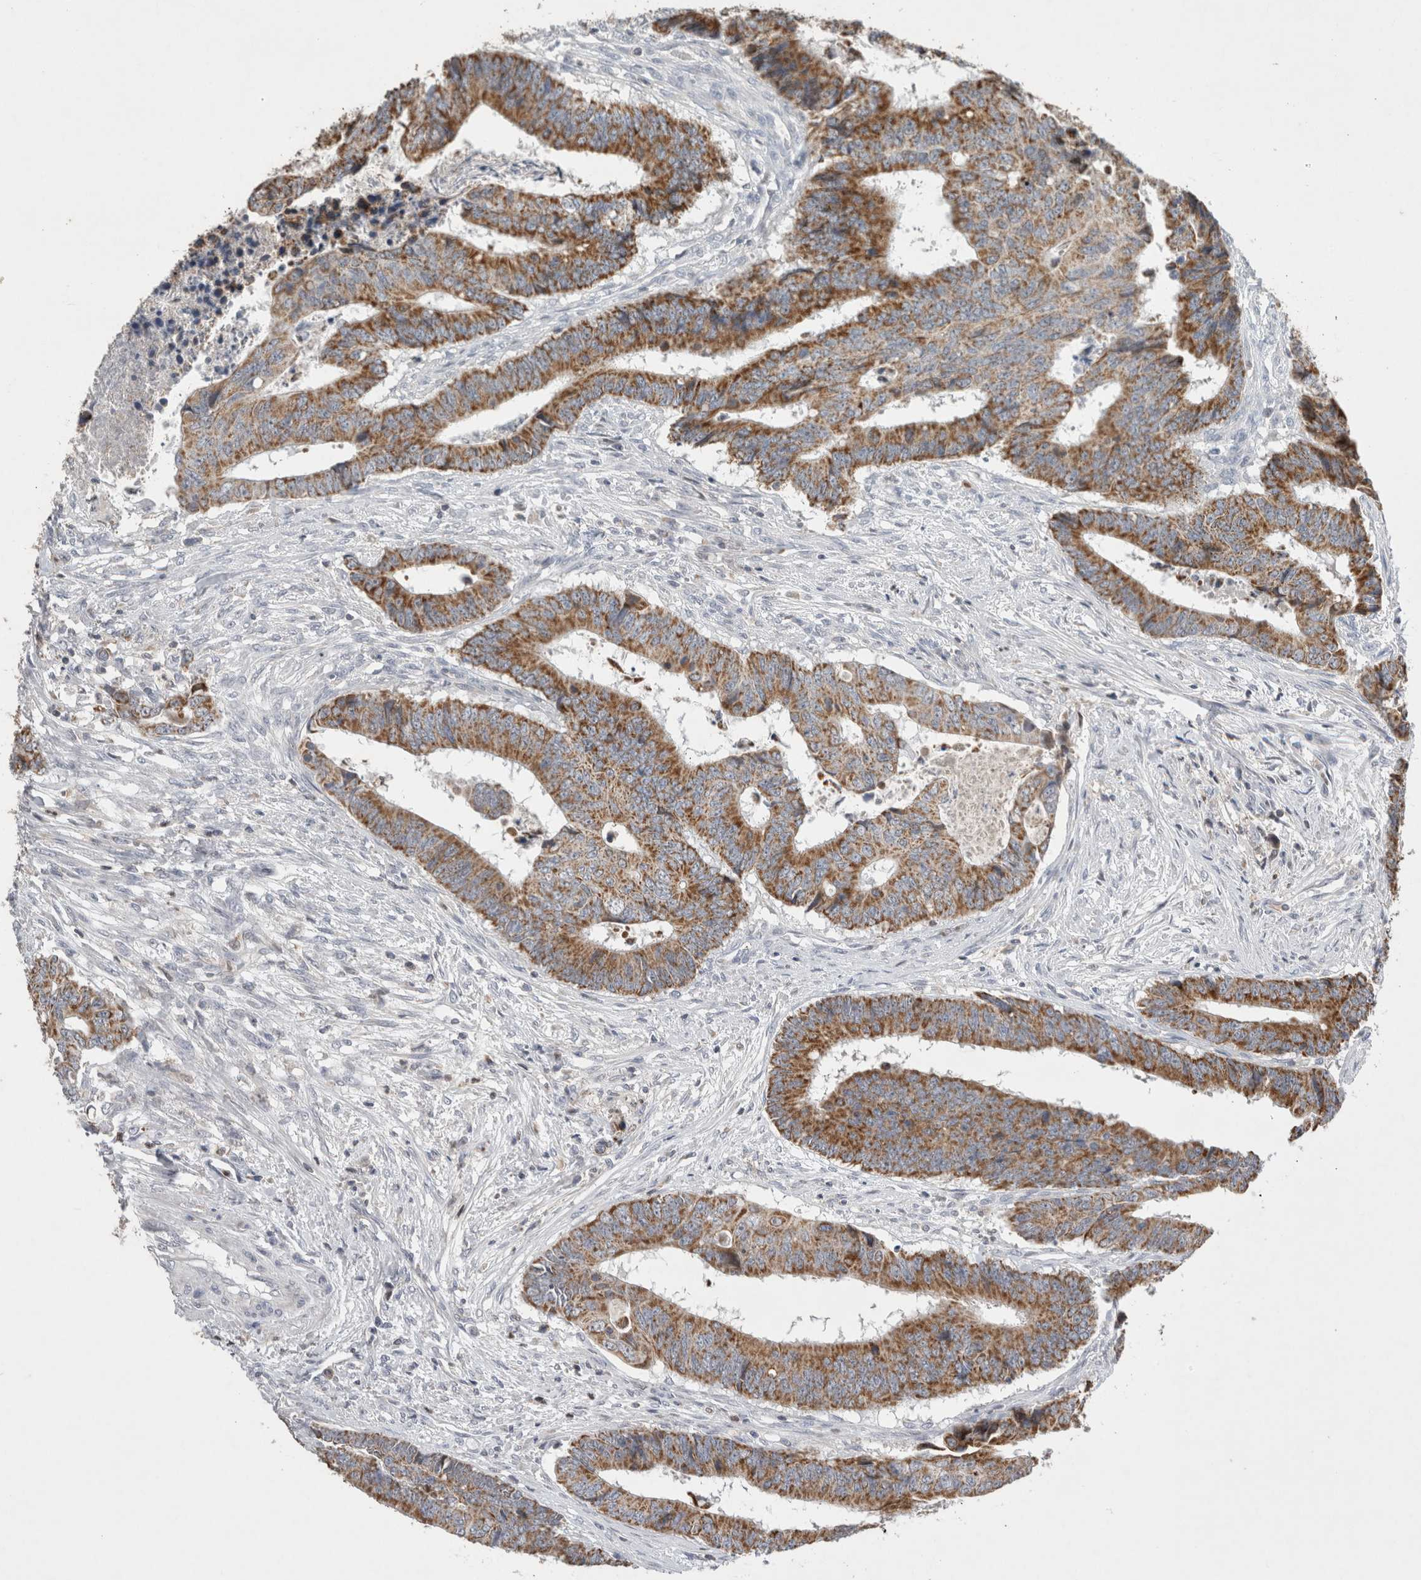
{"staining": {"intensity": "moderate", "quantity": ">75%", "location": "cytoplasmic/membranous"}, "tissue": "colorectal cancer", "cell_type": "Tumor cells", "image_type": "cancer", "snomed": [{"axis": "morphology", "description": "Adenocarcinoma, NOS"}, {"axis": "topography", "description": "Rectum"}], "caption": "A brown stain shows moderate cytoplasmic/membranous staining of a protein in human adenocarcinoma (colorectal) tumor cells. (brown staining indicates protein expression, while blue staining denotes nuclei).", "gene": "AGMAT", "patient": {"sex": "male", "age": 84}}